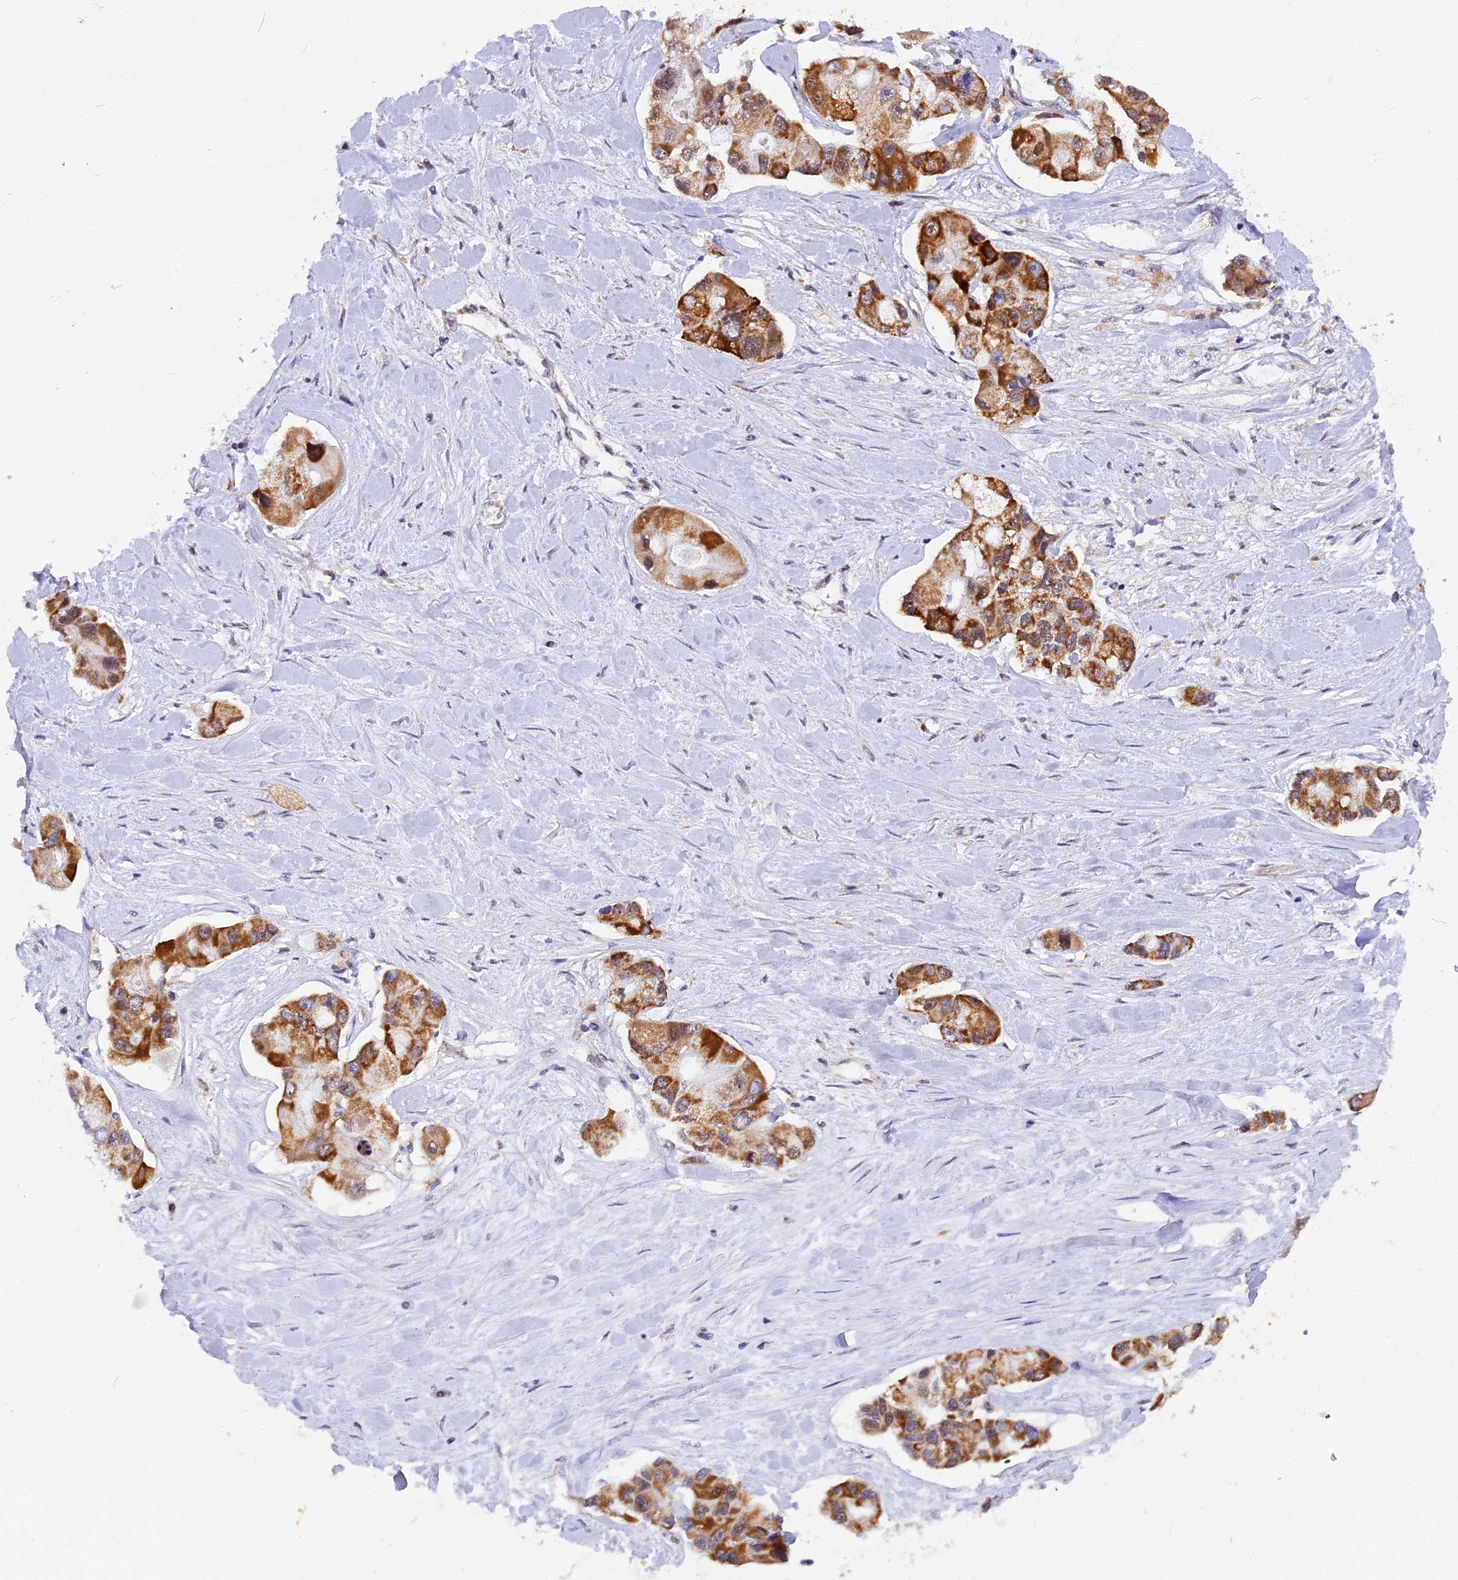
{"staining": {"intensity": "moderate", "quantity": "25%-75%", "location": "cytoplasmic/membranous"}, "tissue": "lung cancer", "cell_type": "Tumor cells", "image_type": "cancer", "snomed": [{"axis": "morphology", "description": "Adenocarcinoma, NOS"}, {"axis": "topography", "description": "Lung"}], "caption": "IHC (DAB (3,3'-diaminobenzidine)) staining of lung adenocarcinoma demonstrates moderate cytoplasmic/membranous protein positivity in approximately 25%-75% of tumor cells.", "gene": "CMC1", "patient": {"sex": "female", "age": 54}}